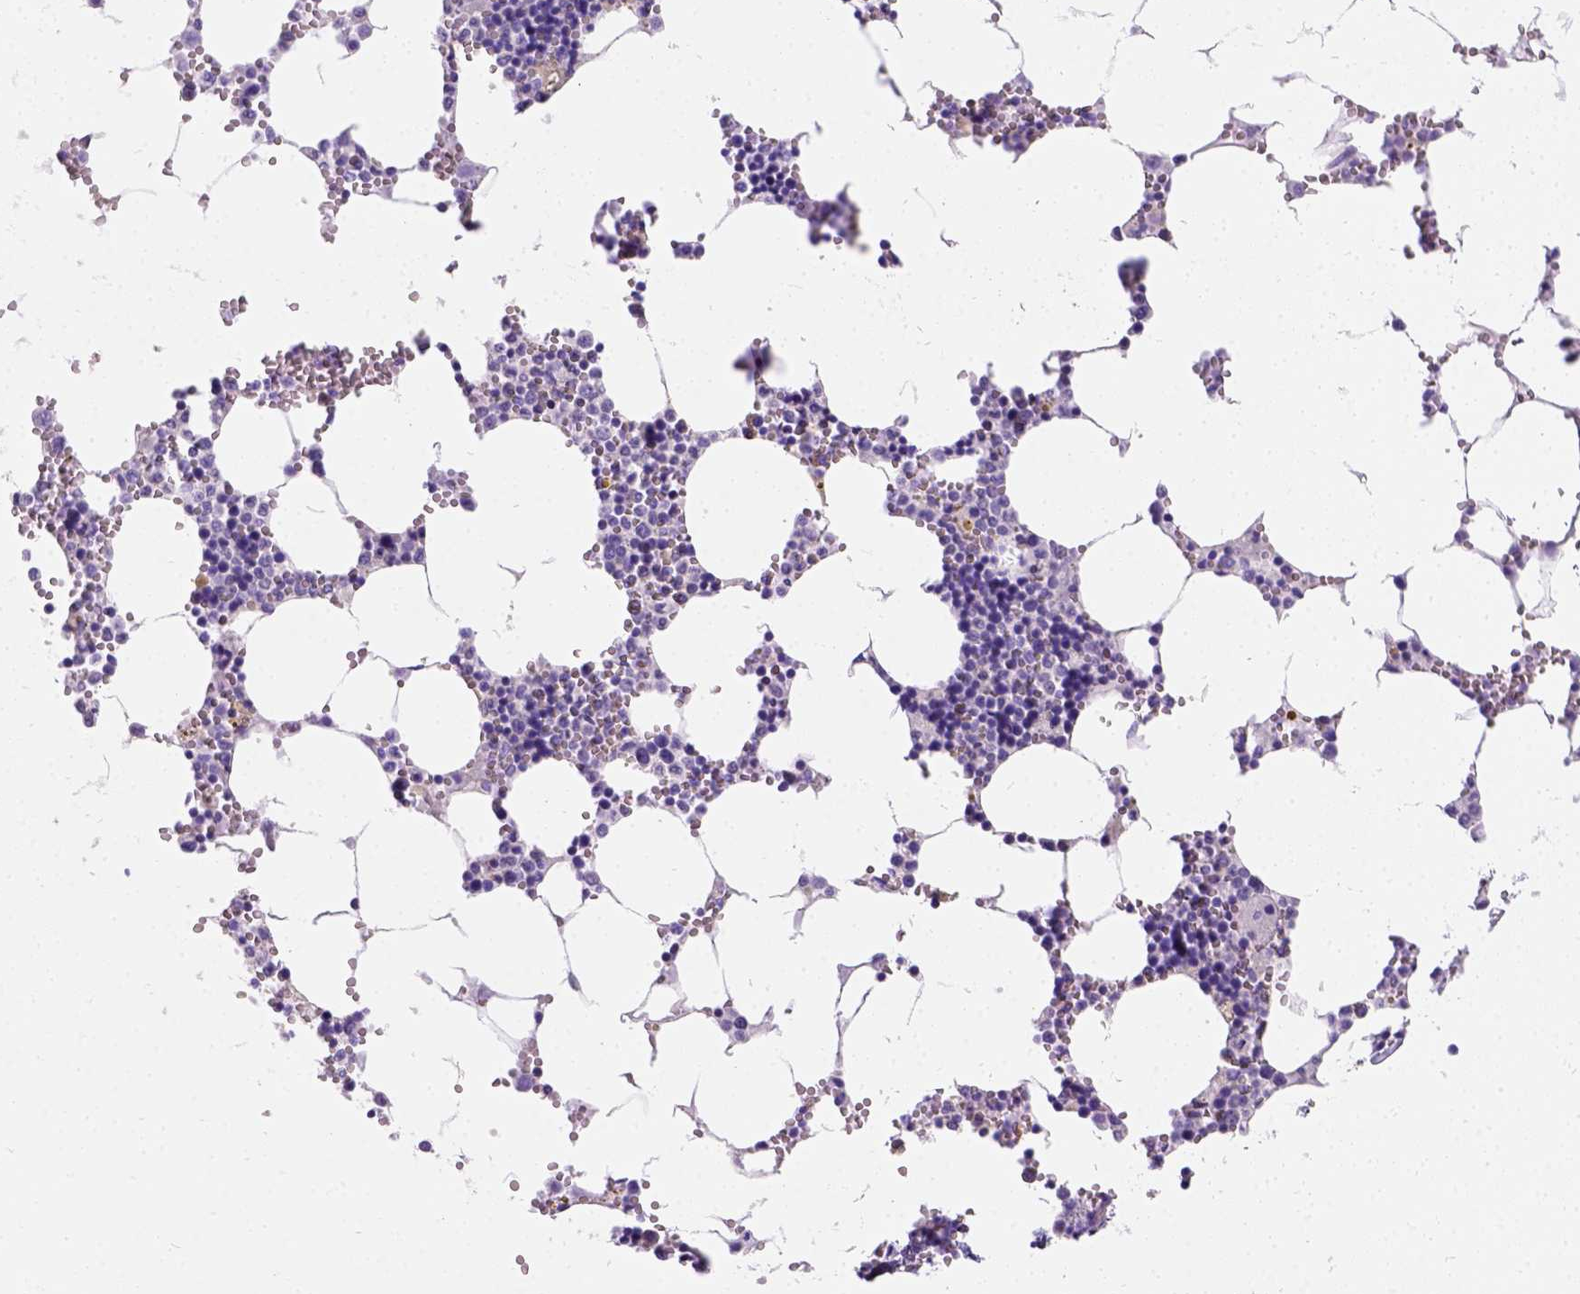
{"staining": {"intensity": "moderate", "quantity": "<25%", "location": "cytoplasmic/membranous"}, "tissue": "bone marrow", "cell_type": "Hematopoietic cells", "image_type": "normal", "snomed": [{"axis": "morphology", "description": "Normal tissue, NOS"}, {"axis": "topography", "description": "Bone marrow"}], "caption": "This is a histology image of immunohistochemistry staining of normal bone marrow, which shows moderate positivity in the cytoplasmic/membranous of hematopoietic cells.", "gene": "PHF7", "patient": {"sex": "male", "age": 54}}